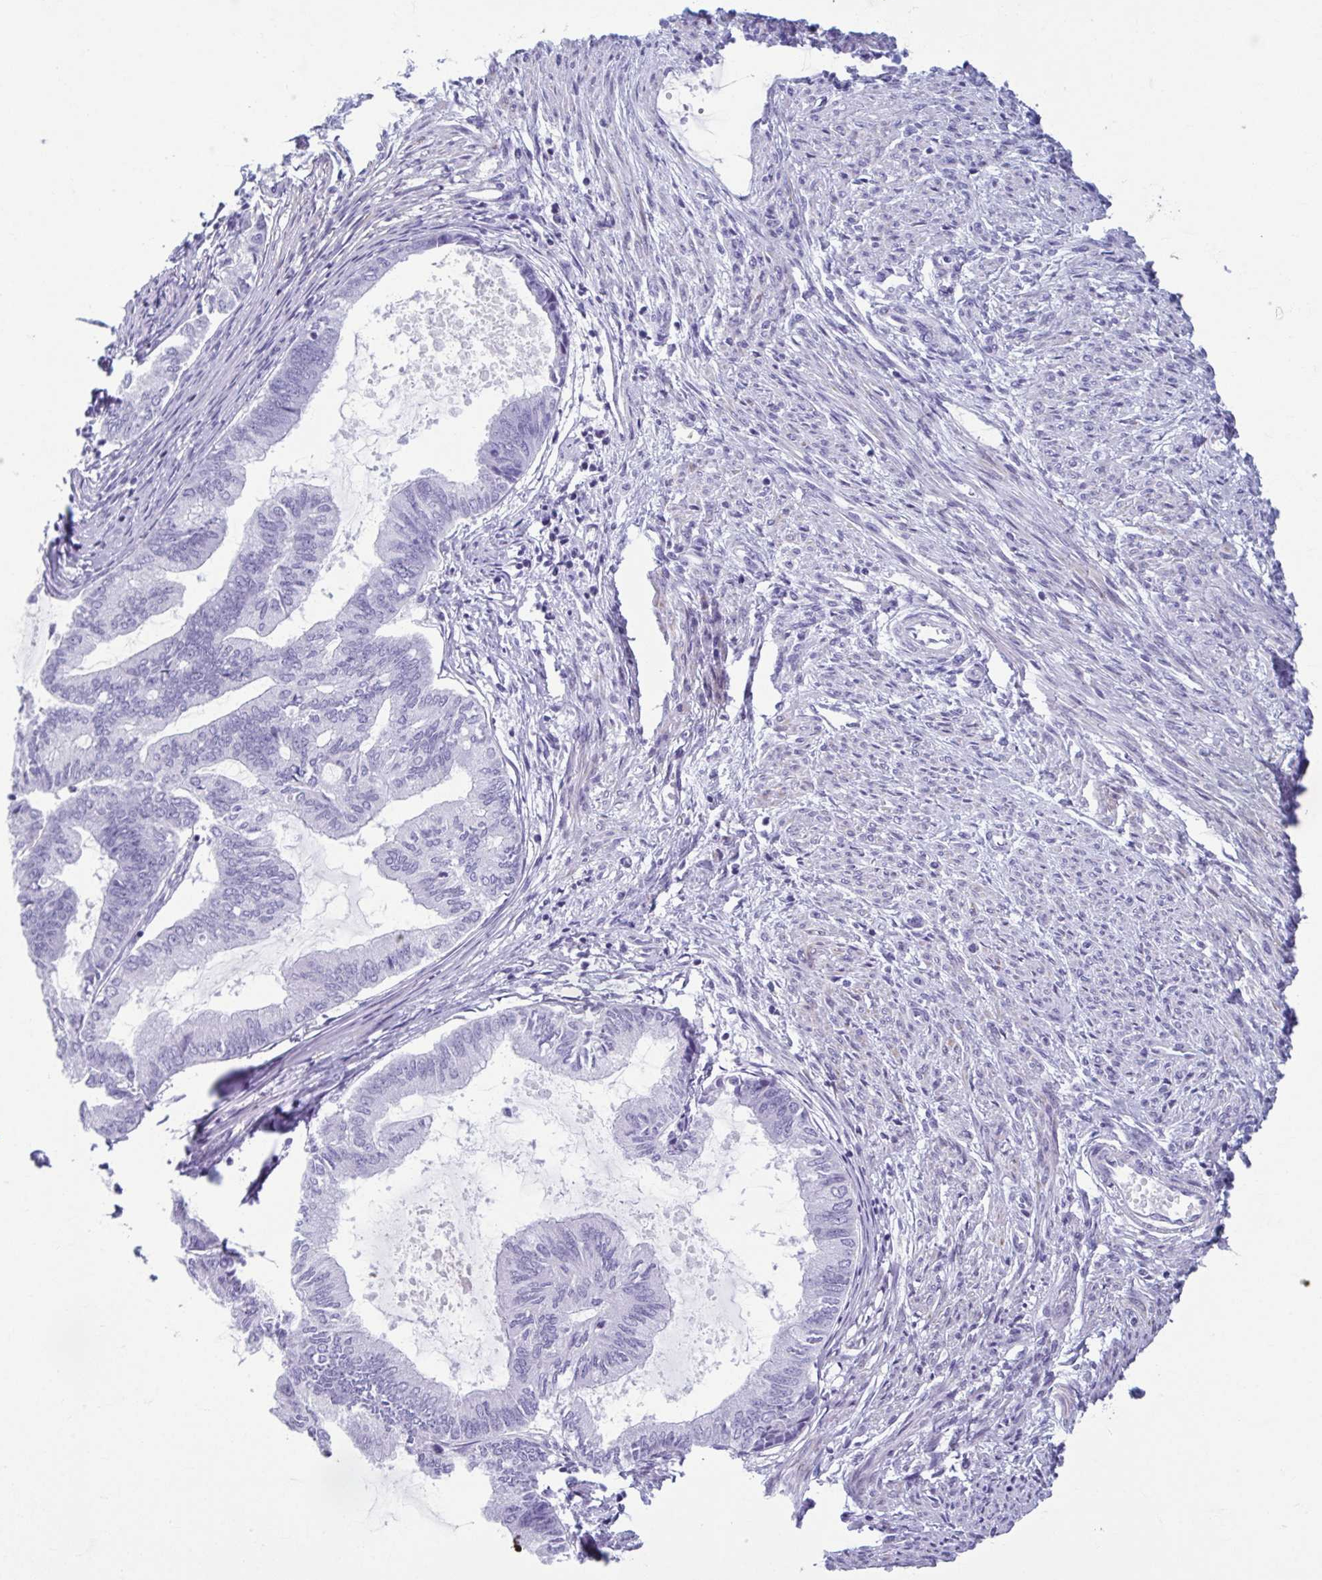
{"staining": {"intensity": "negative", "quantity": "none", "location": "none"}, "tissue": "endometrial cancer", "cell_type": "Tumor cells", "image_type": "cancer", "snomed": [{"axis": "morphology", "description": "Adenocarcinoma, NOS"}, {"axis": "topography", "description": "Endometrium"}], "caption": "IHC micrograph of endometrial adenocarcinoma stained for a protein (brown), which reveals no expression in tumor cells.", "gene": "TCEAL3", "patient": {"sex": "female", "age": 86}}